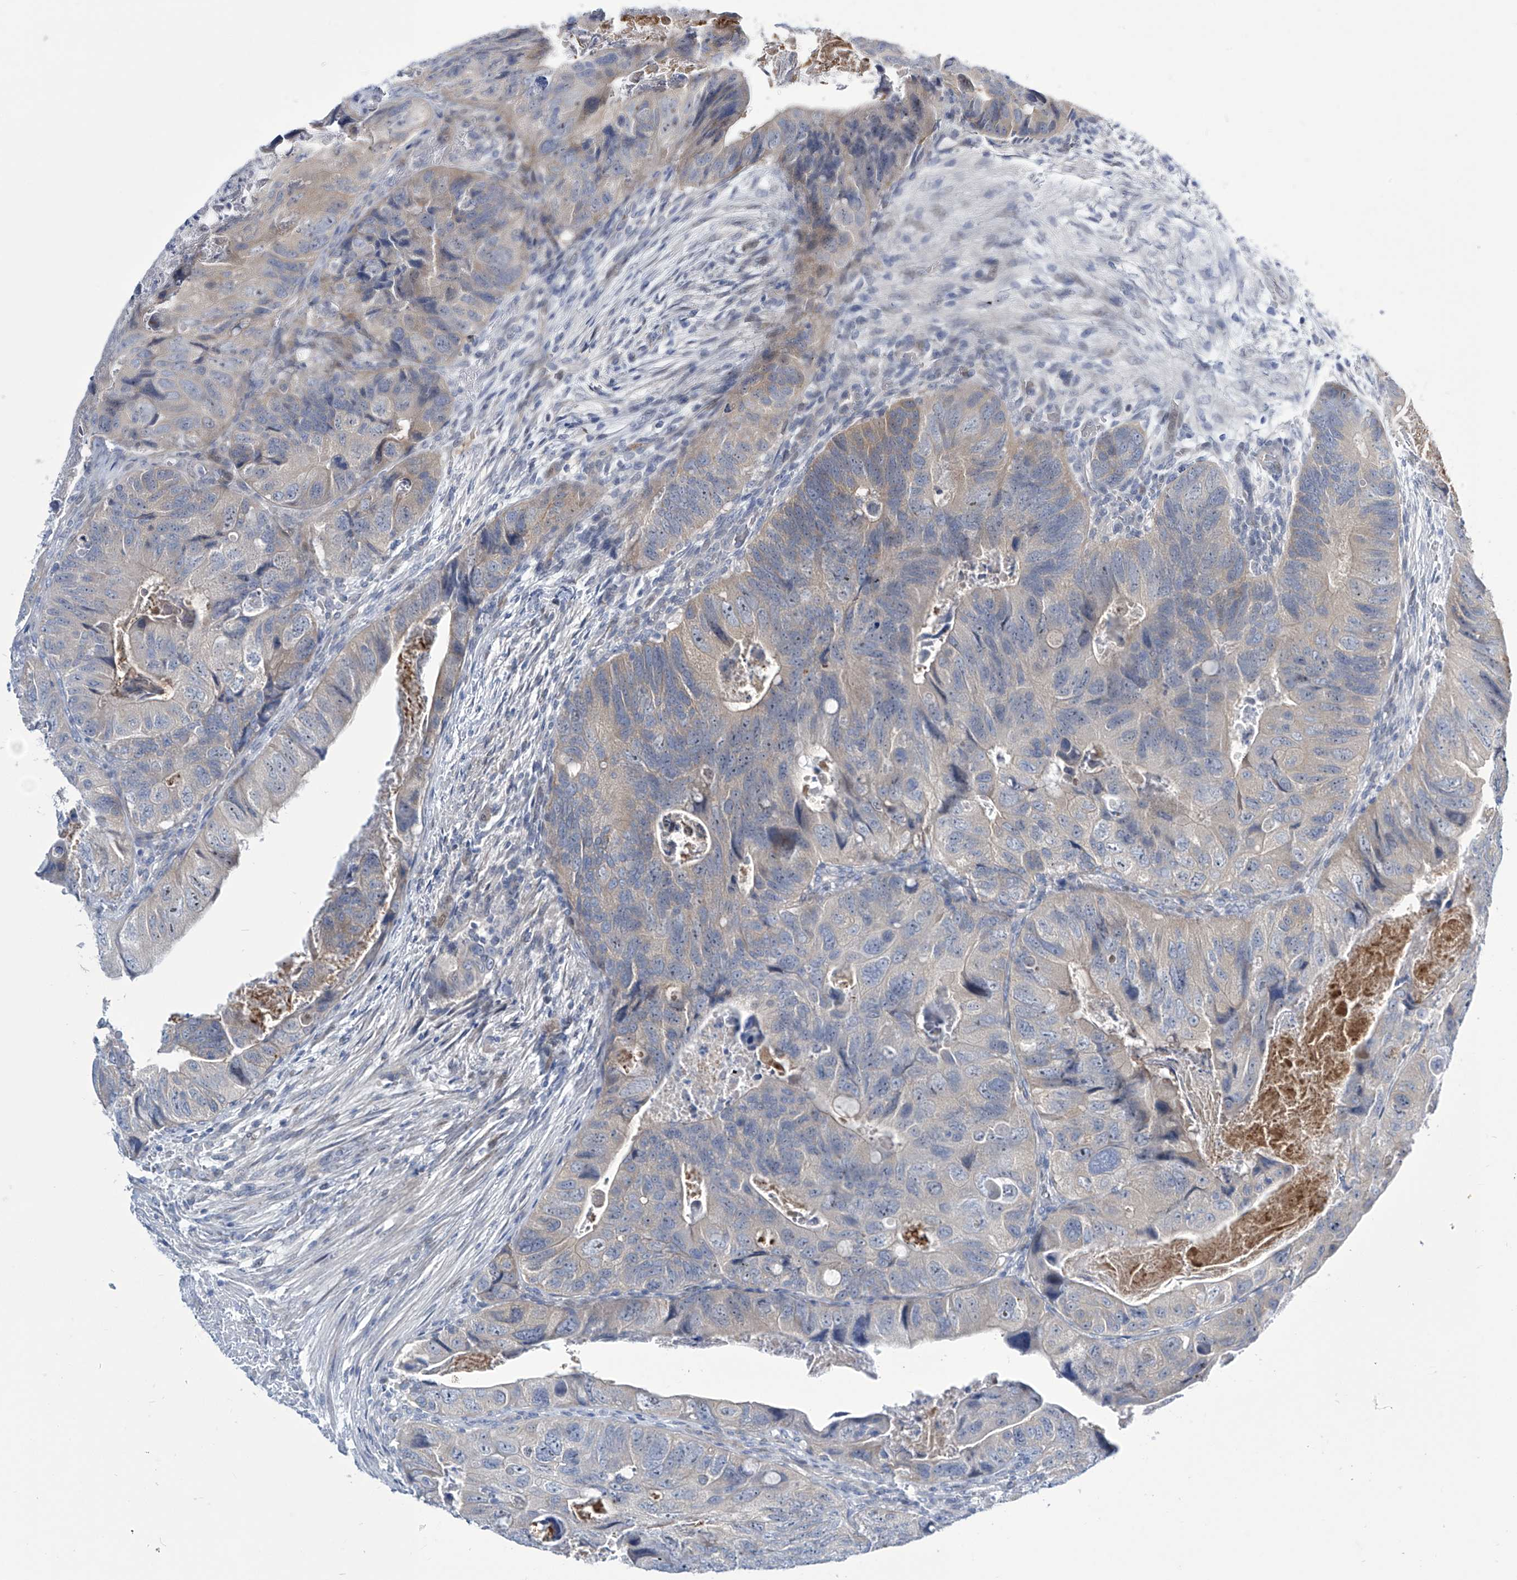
{"staining": {"intensity": "weak", "quantity": "<25%", "location": "cytoplasmic/membranous"}, "tissue": "colorectal cancer", "cell_type": "Tumor cells", "image_type": "cancer", "snomed": [{"axis": "morphology", "description": "Adenocarcinoma, NOS"}, {"axis": "topography", "description": "Rectum"}], "caption": "A high-resolution micrograph shows IHC staining of adenocarcinoma (colorectal), which shows no significant expression in tumor cells.", "gene": "TRIM60", "patient": {"sex": "male", "age": 63}}